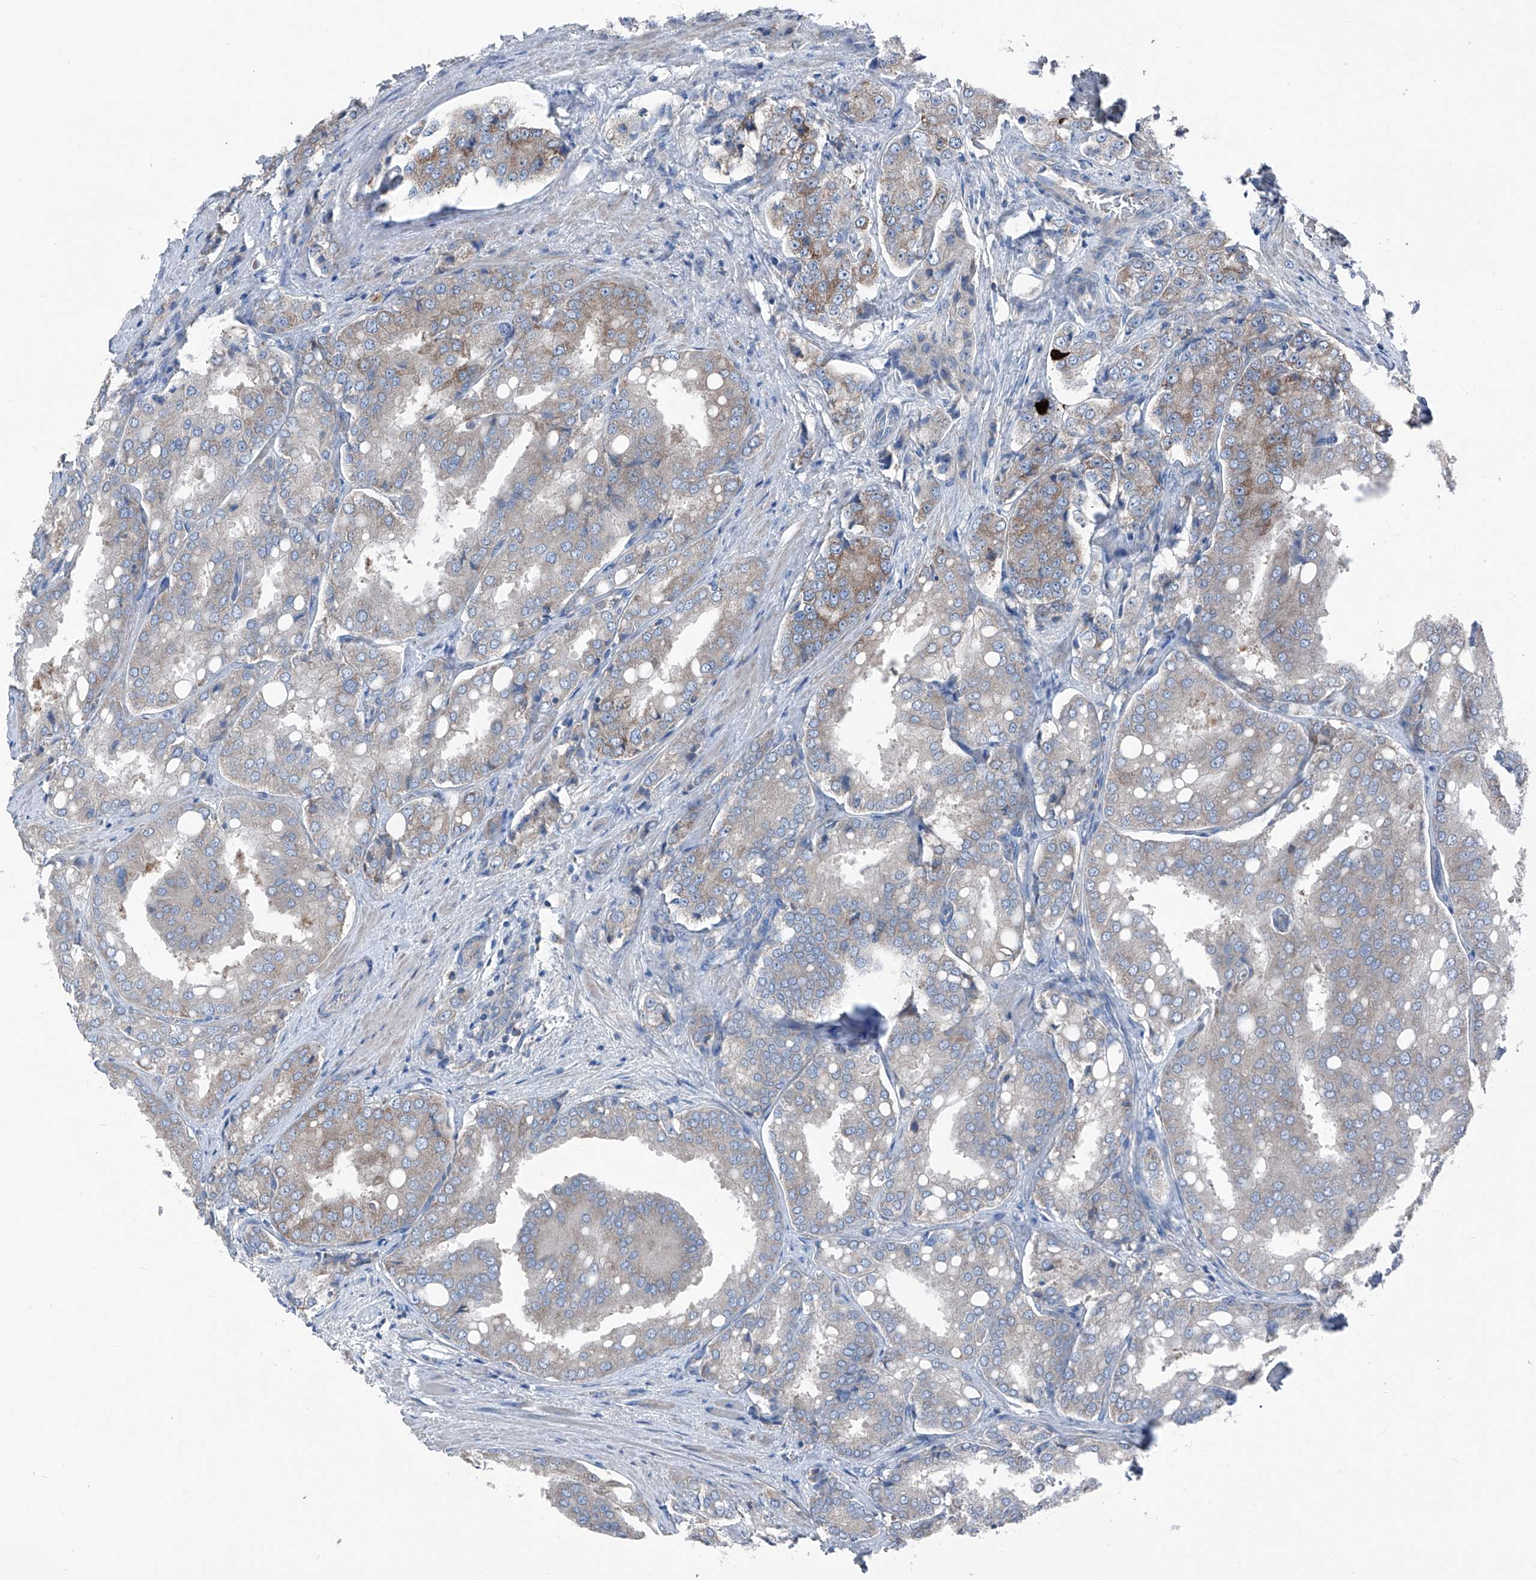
{"staining": {"intensity": "weak", "quantity": "<25%", "location": "cytoplasmic/membranous"}, "tissue": "prostate cancer", "cell_type": "Tumor cells", "image_type": "cancer", "snomed": [{"axis": "morphology", "description": "Adenocarcinoma, High grade"}, {"axis": "topography", "description": "Prostate"}], "caption": "Image shows no significant protein staining in tumor cells of prostate cancer (high-grade adenocarcinoma).", "gene": "GPAT3", "patient": {"sex": "male", "age": 50}}